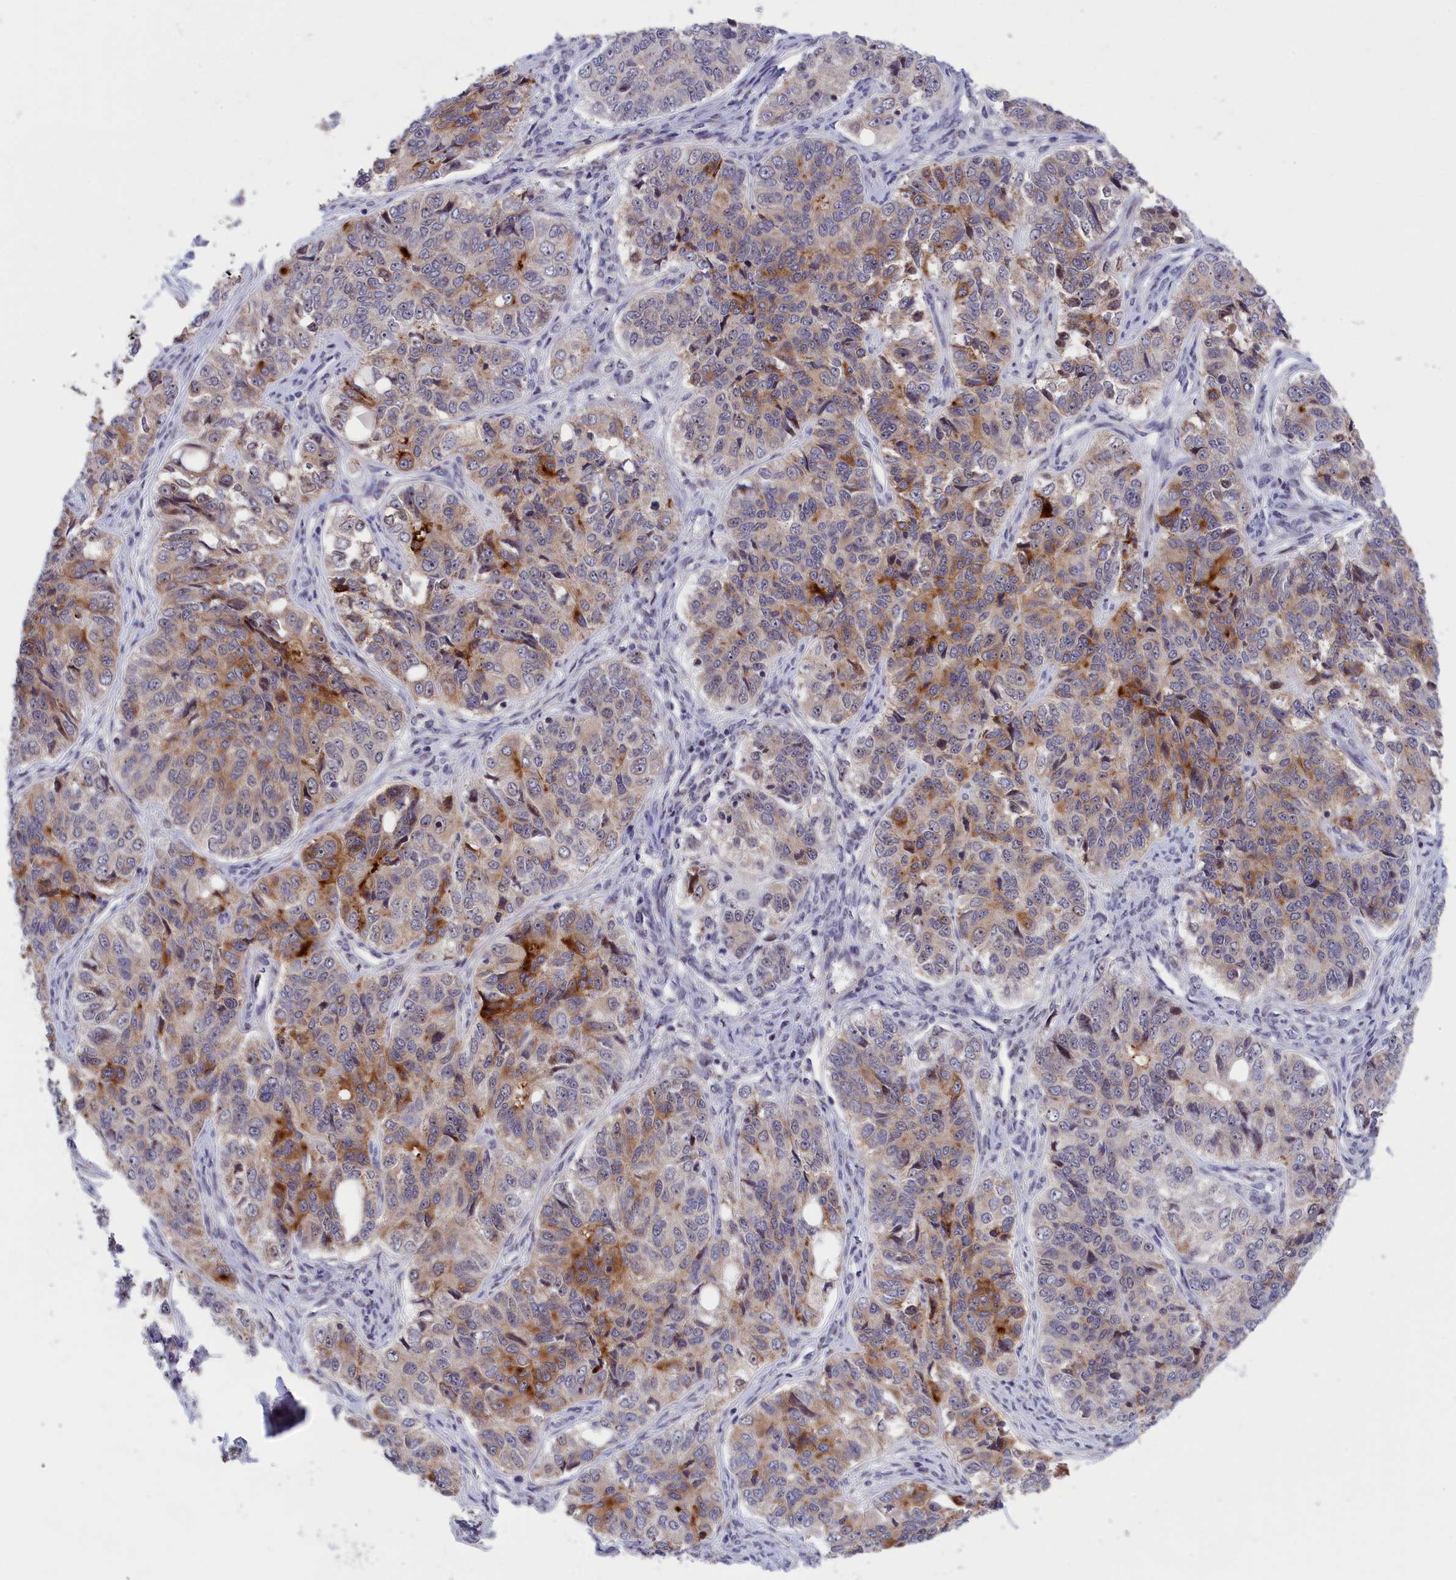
{"staining": {"intensity": "moderate", "quantity": "25%-75%", "location": "cytoplasmic/membranous"}, "tissue": "ovarian cancer", "cell_type": "Tumor cells", "image_type": "cancer", "snomed": [{"axis": "morphology", "description": "Carcinoma, endometroid"}, {"axis": "topography", "description": "Ovary"}], "caption": "Protein expression by IHC reveals moderate cytoplasmic/membranous expression in approximately 25%-75% of tumor cells in ovarian cancer (endometroid carcinoma).", "gene": "PPAN", "patient": {"sex": "female", "age": 51}}